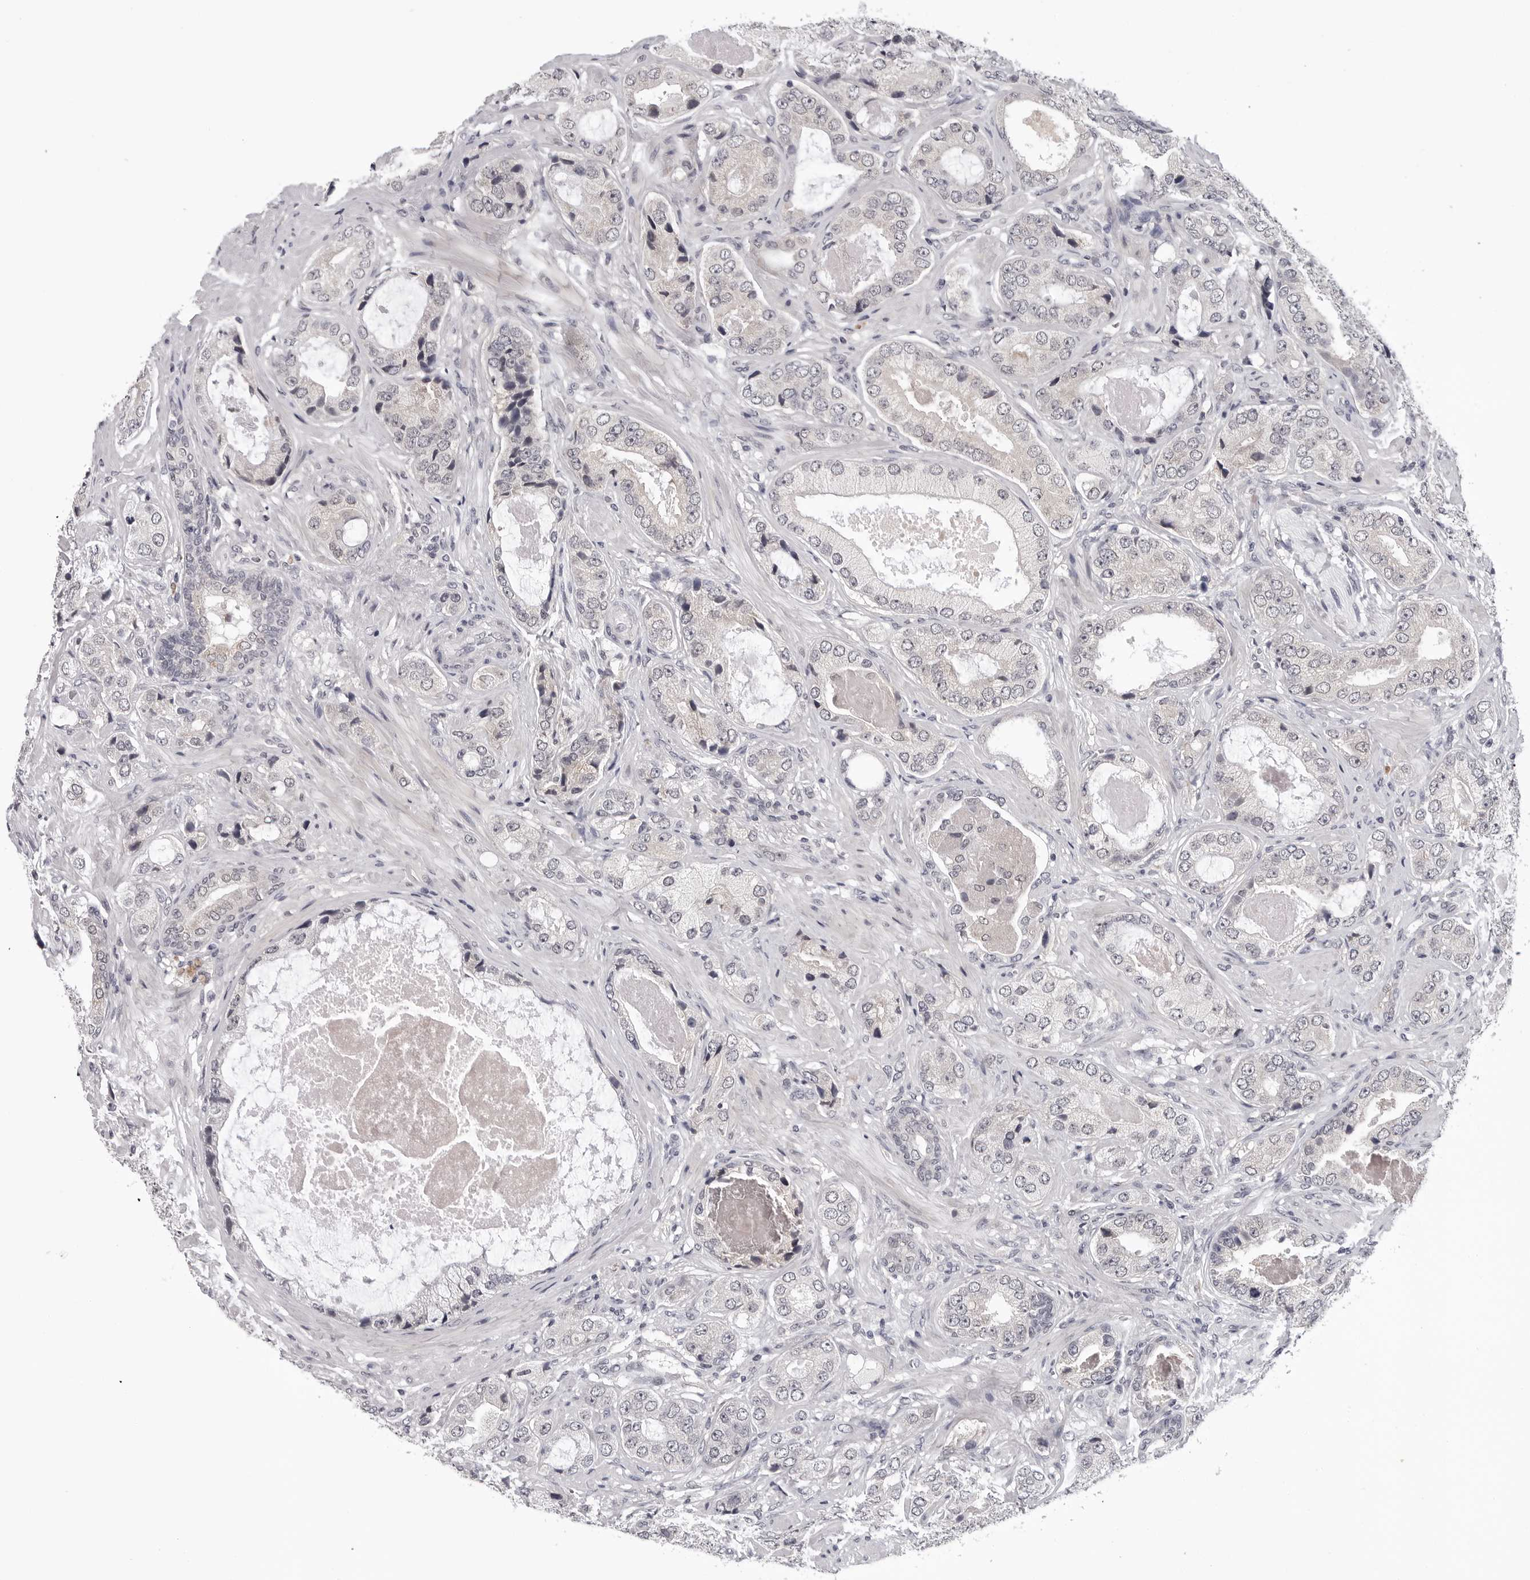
{"staining": {"intensity": "negative", "quantity": "none", "location": "none"}, "tissue": "prostate cancer", "cell_type": "Tumor cells", "image_type": "cancer", "snomed": [{"axis": "morphology", "description": "Normal tissue, NOS"}, {"axis": "morphology", "description": "Adenocarcinoma, High grade"}, {"axis": "topography", "description": "Prostate"}, {"axis": "topography", "description": "Peripheral nerve tissue"}], "caption": "Photomicrograph shows no significant protein staining in tumor cells of adenocarcinoma (high-grade) (prostate). (Stains: DAB (3,3'-diaminobenzidine) IHC with hematoxylin counter stain, Microscopy: brightfield microscopy at high magnification).", "gene": "CDK20", "patient": {"sex": "male", "age": 59}}